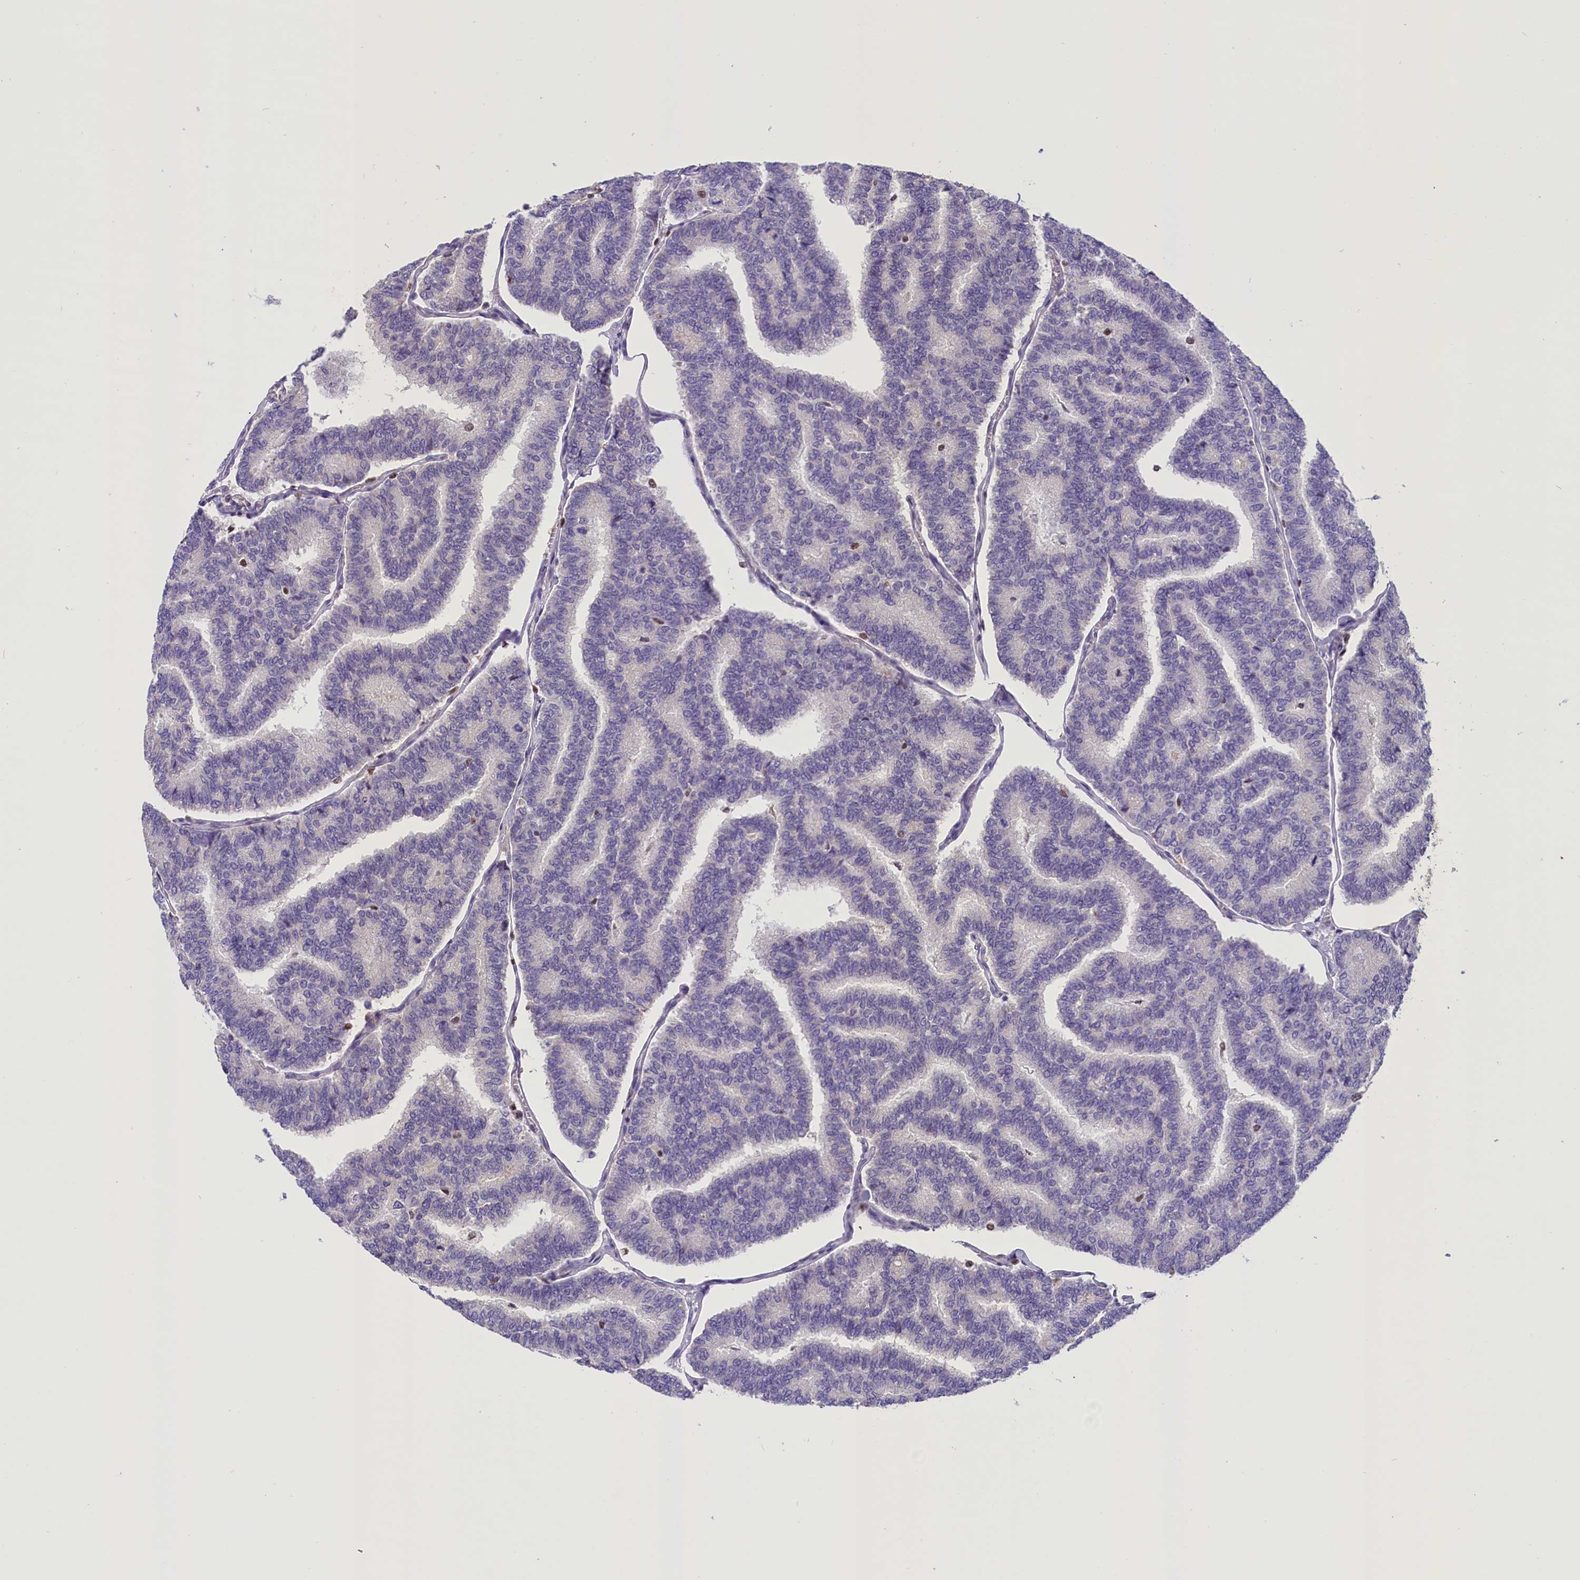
{"staining": {"intensity": "negative", "quantity": "none", "location": "none"}, "tissue": "thyroid cancer", "cell_type": "Tumor cells", "image_type": "cancer", "snomed": [{"axis": "morphology", "description": "Papillary adenocarcinoma, NOS"}, {"axis": "topography", "description": "Thyroid gland"}], "caption": "High power microscopy photomicrograph of an immunohistochemistry micrograph of thyroid papillary adenocarcinoma, revealing no significant staining in tumor cells.", "gene": "BTBD9", "patient": {"sex": "female", "age": 35}}